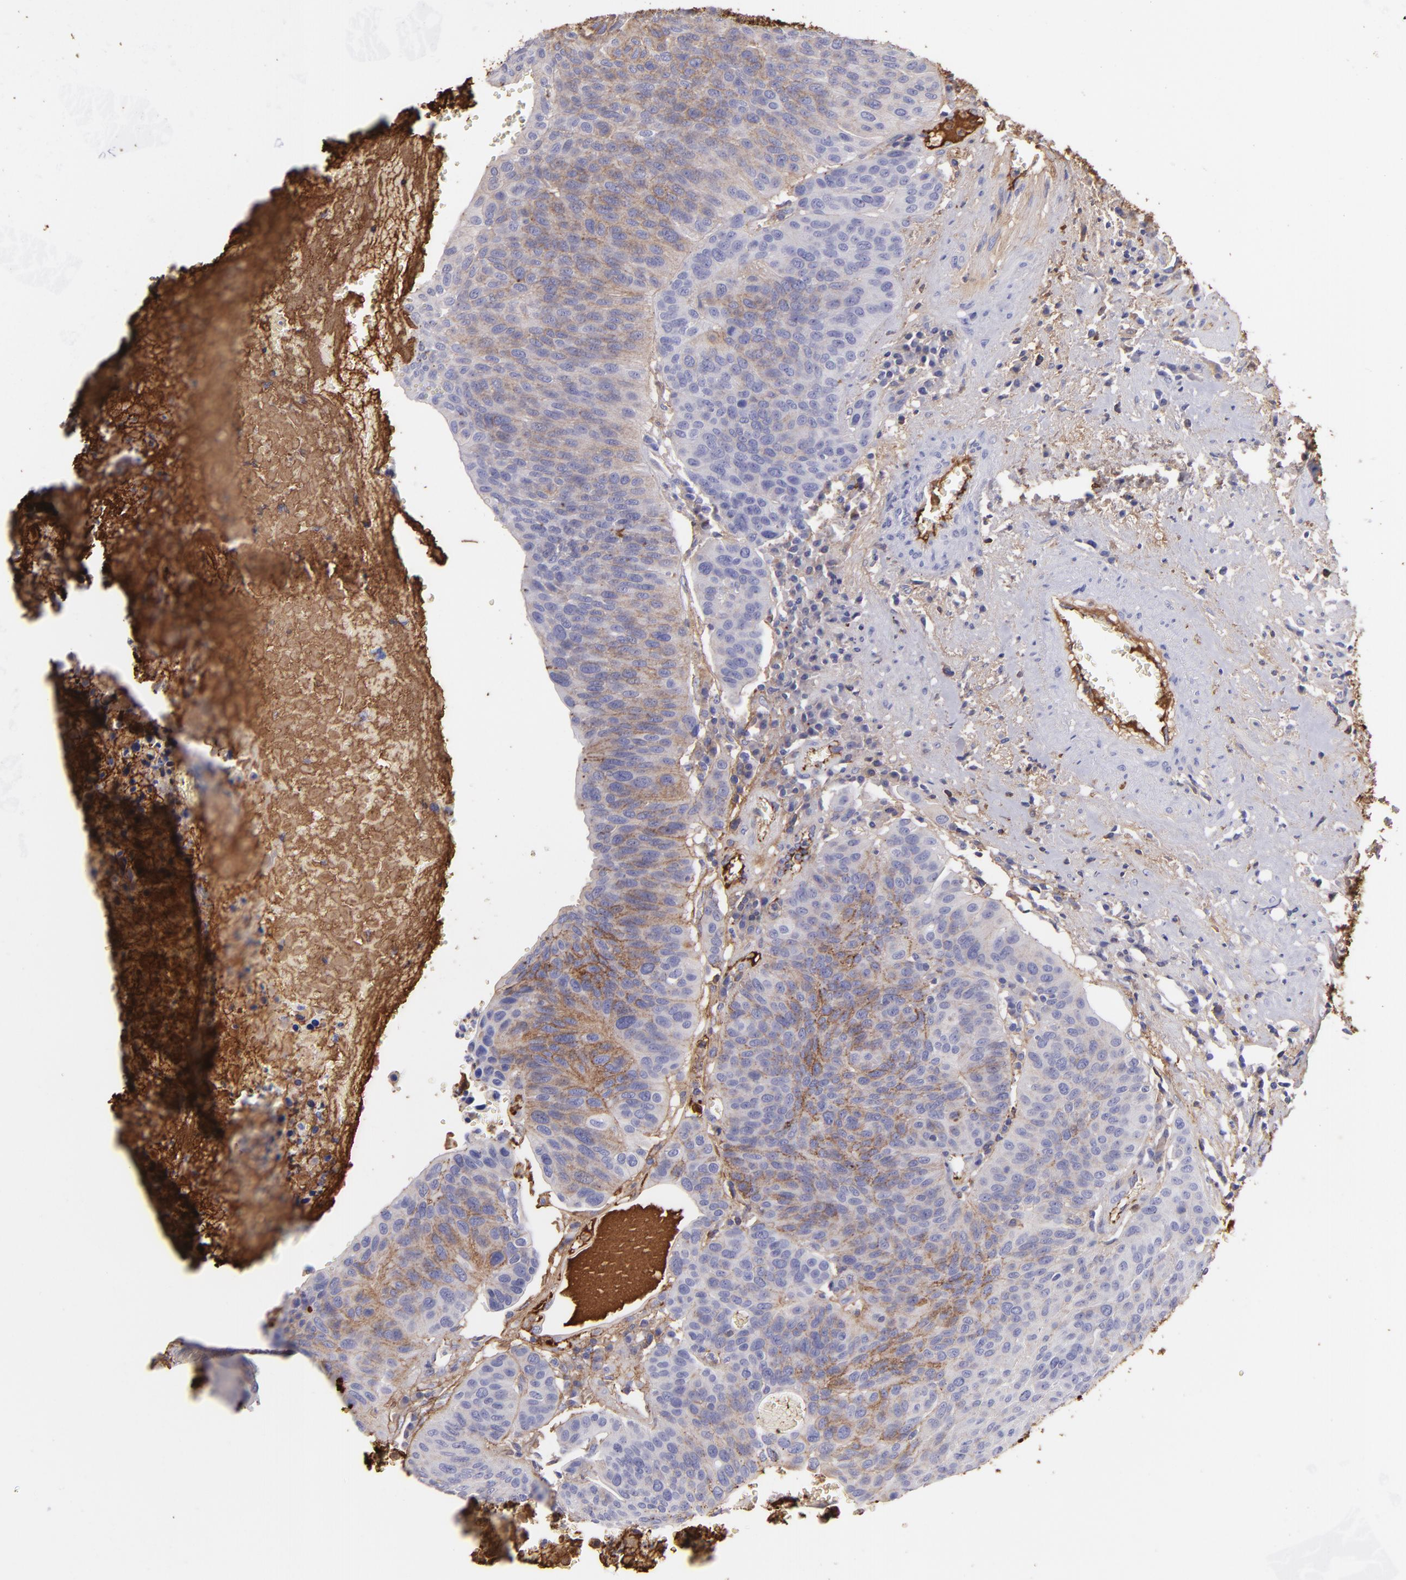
{"staining": {"intensity": "weak", "quantity": ">75%", "location": "cytoplasmic/membranous"}, "tissue": "urothelial cancer", "cell_type": "Tumor cells", "image_type": "cancer", "snomed": [{"axis": "morphology", "description": "Urothelial carcinoma, High grade"}, {"axis": "topography", "description": "Urinary bladder"}], "caption": "This micrograph shows immunohistochemistry (IHC) staining of urothelial cancer, with low weak cytoplasmic/membranous expression in about >75% of tumor cells.", "gene": "FGB", "patient": {"sex": "male", "age": 66}}